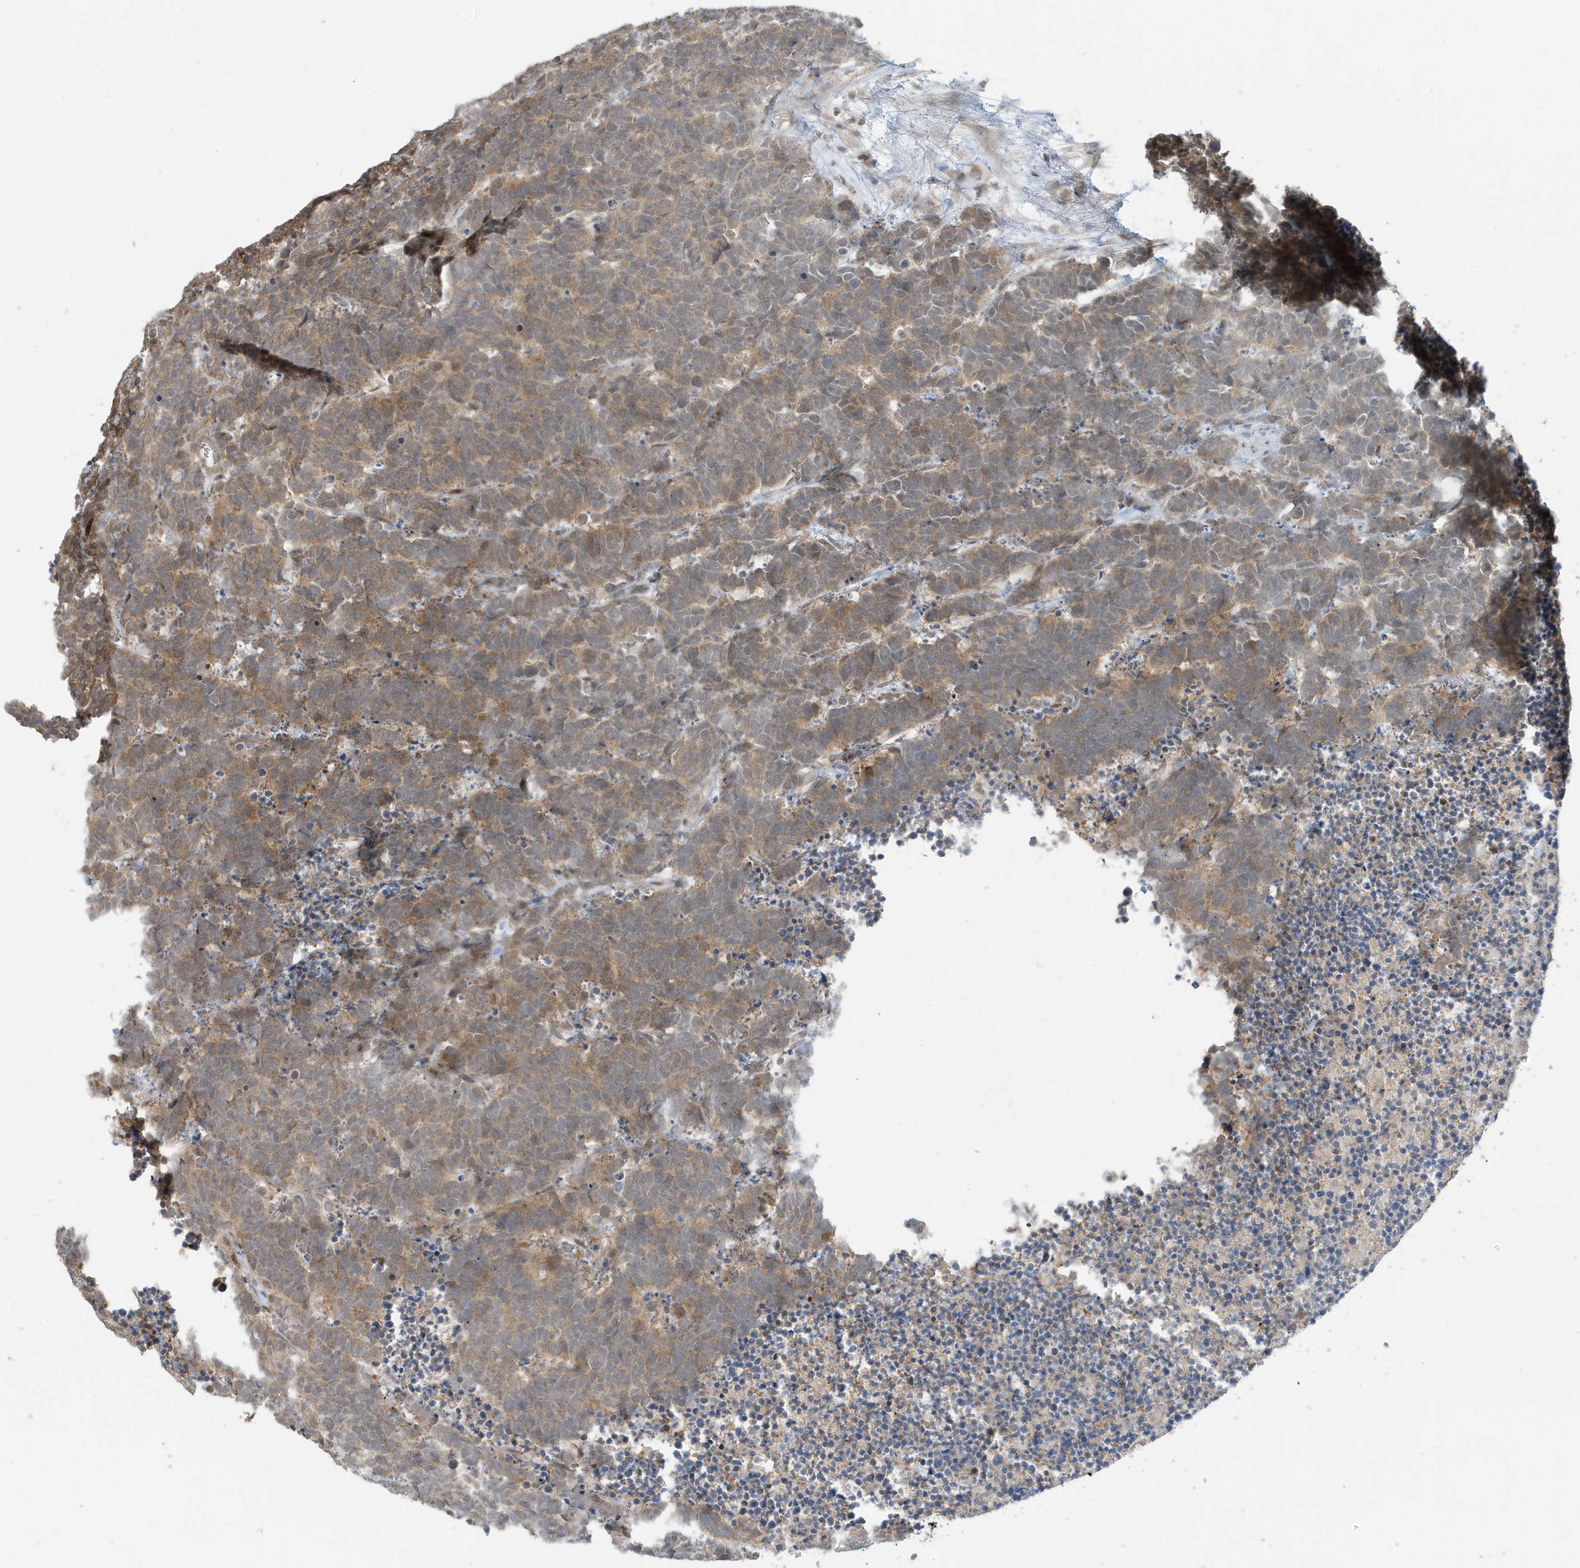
{"staining": {"intensity": "weak", "quantity": ">75%", "location": "cytoplasmic/membranous"}, "tissue": "carcinoid", "cell_type": "Tumor cells", "image_type": "cancer", "snomed": [{"axis": "morphology", "description": "Carcinoma, NOS"}, {"axis": "morphology", "description": "Carcinoid, malignant, NOS"}, {"axis": "topography", "description": "Urinary bladder"}], "caption": "Weak cytoplasmic/membranous staining is appreciated in approximately >75% of tumor cells in carcinoid.", "gene": "PRRT3", "patient": {"sex": "male", "age": 57}}